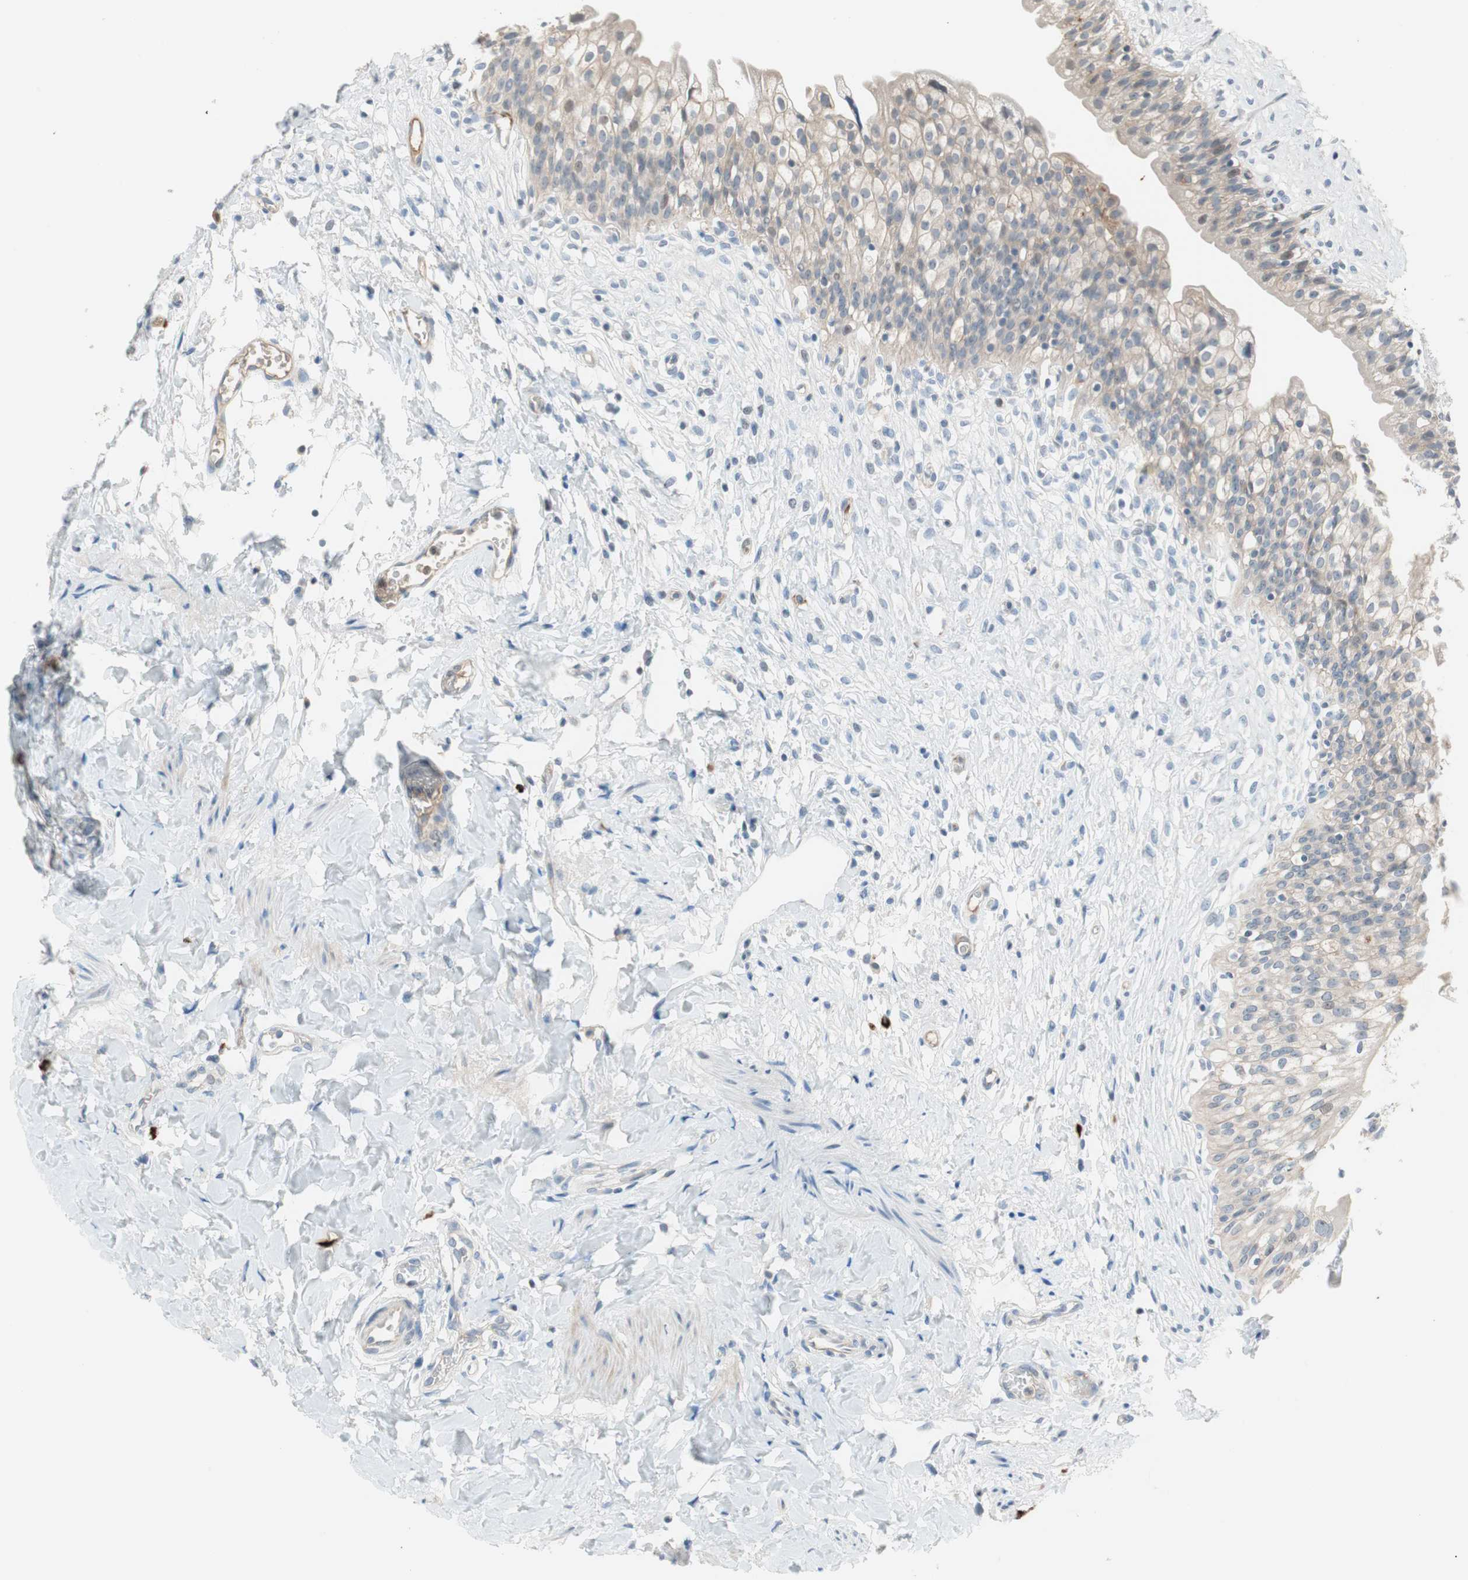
{"staining": {"intensity": "weak", "quantity": "25%-75%", "location": "cytoplasmic/membranous"}, "tissue": "urinary bladder", "cell_type": "Urothelial cells", "image_type": "normal", "snomed": [{"axis": "morphology", "description": "Normal tissue, NOS"}, {"axis": "morphology", "description": "Inflammation, NOS"}, {"axis": "topography", "description": "Urinary bladder"}], "caption": "Immunohistochemistry (IHC) of normal human urinary bladder exhibits low levels of weak cytoplasmic/membranous expression in approximately 25%-75% of urothelial cells.", "gene": "PDZK1", "patient": {"sex": "female", "age": 80}}